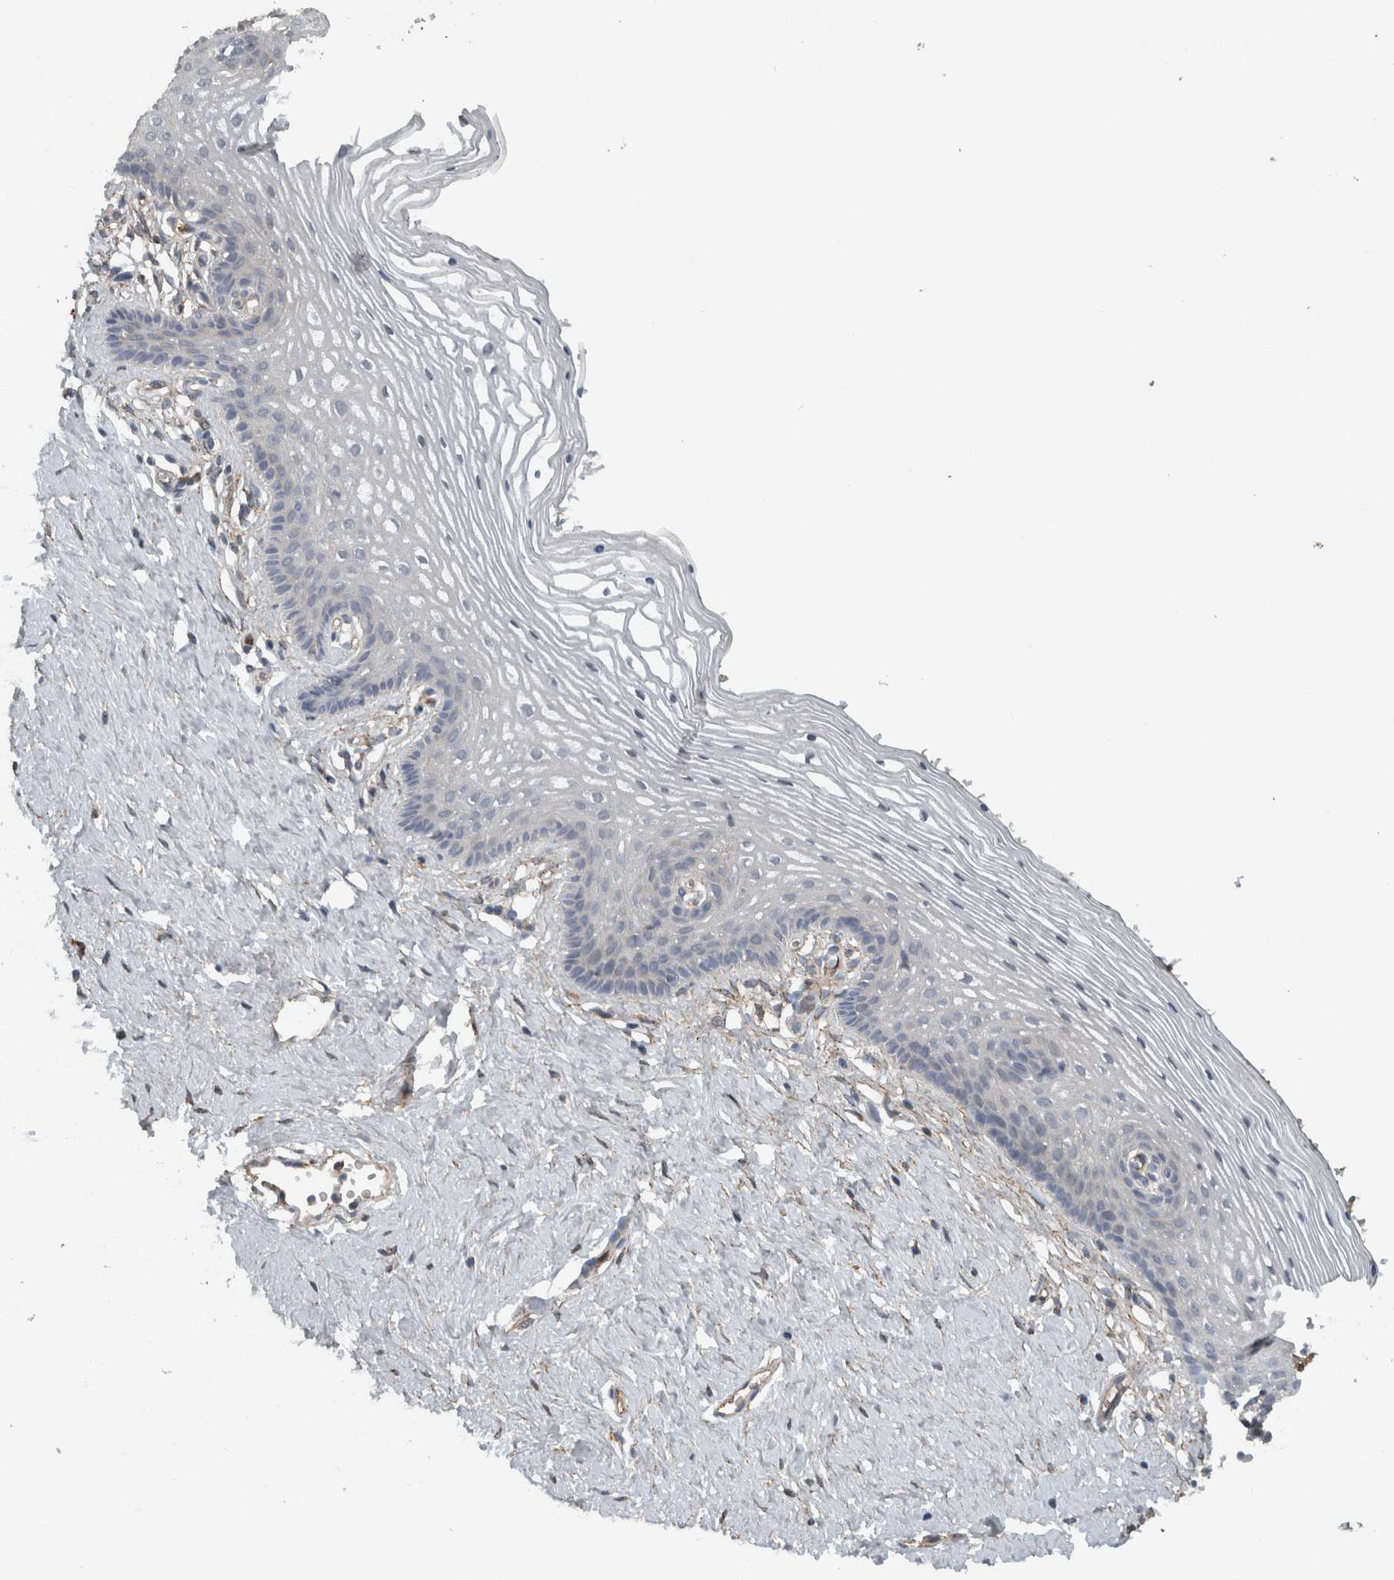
{"staining": {"intensity": "negative", "quantity": "none", "location": "none"}, "tissue": "vagina", "cell_type": "Squamous epithelial cells", "image_type": "normal", "snomed": [{"axis": "morphology", "description": "Normal tissue, NOS"}, {"axis": "topography", "description": "Vagina"}], "caption": "Immunohistochemical staining of benign human vagina reveals no significant positivity in squamous epithelial cells. Brightfield microscopy of immunohistochemistry (IHC) stained with DAB (3,3'-diaminobenzidine) (brown) and hematoxylin (blue), captured at high magnification.", "gene": "FN1", "patient": {"sex": "female", "age": 32}}